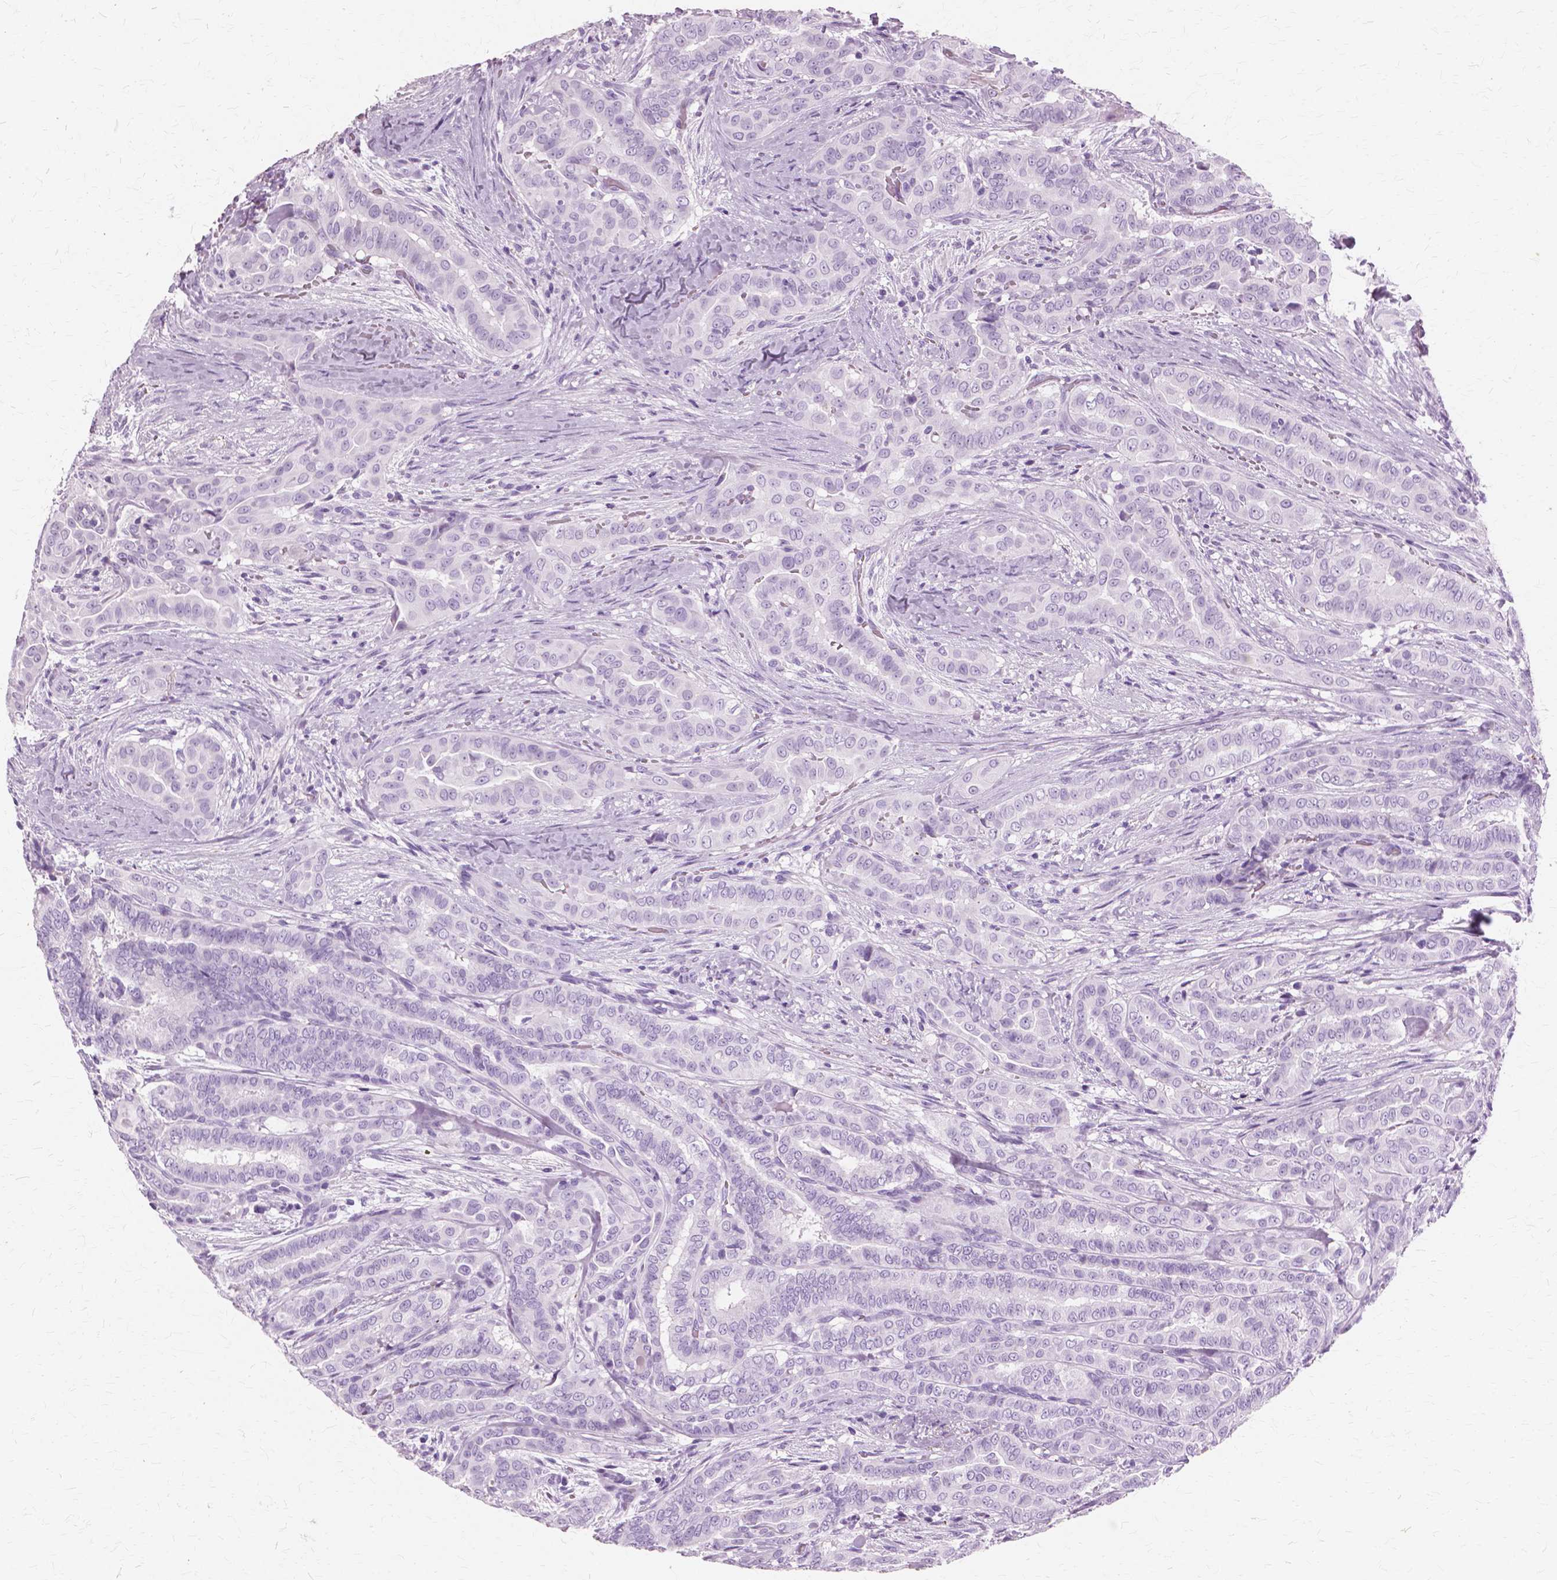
{"staining": {"intensity": "negative", "quantity": "none", "location": "none"}, "tissue": "thyroid cancer", "cell_type": "Tumor cells", "image_type": "cancer", "snomed": [{"axis": "morphology", "description": "Papillary adenocarcinoma, NOS"}, {"axis": "morphology", "description": "Papillary adenoma metastatic"}, {"axis": "topography", "description": "Thyroid gland"}], "caption": "This is an IHC micrograph of human thyroid papillary adenocarcinoma. There is no staining in tumor cells.", "gene": "SFTPD", "patient": {"sex": "female", "age": 50}}